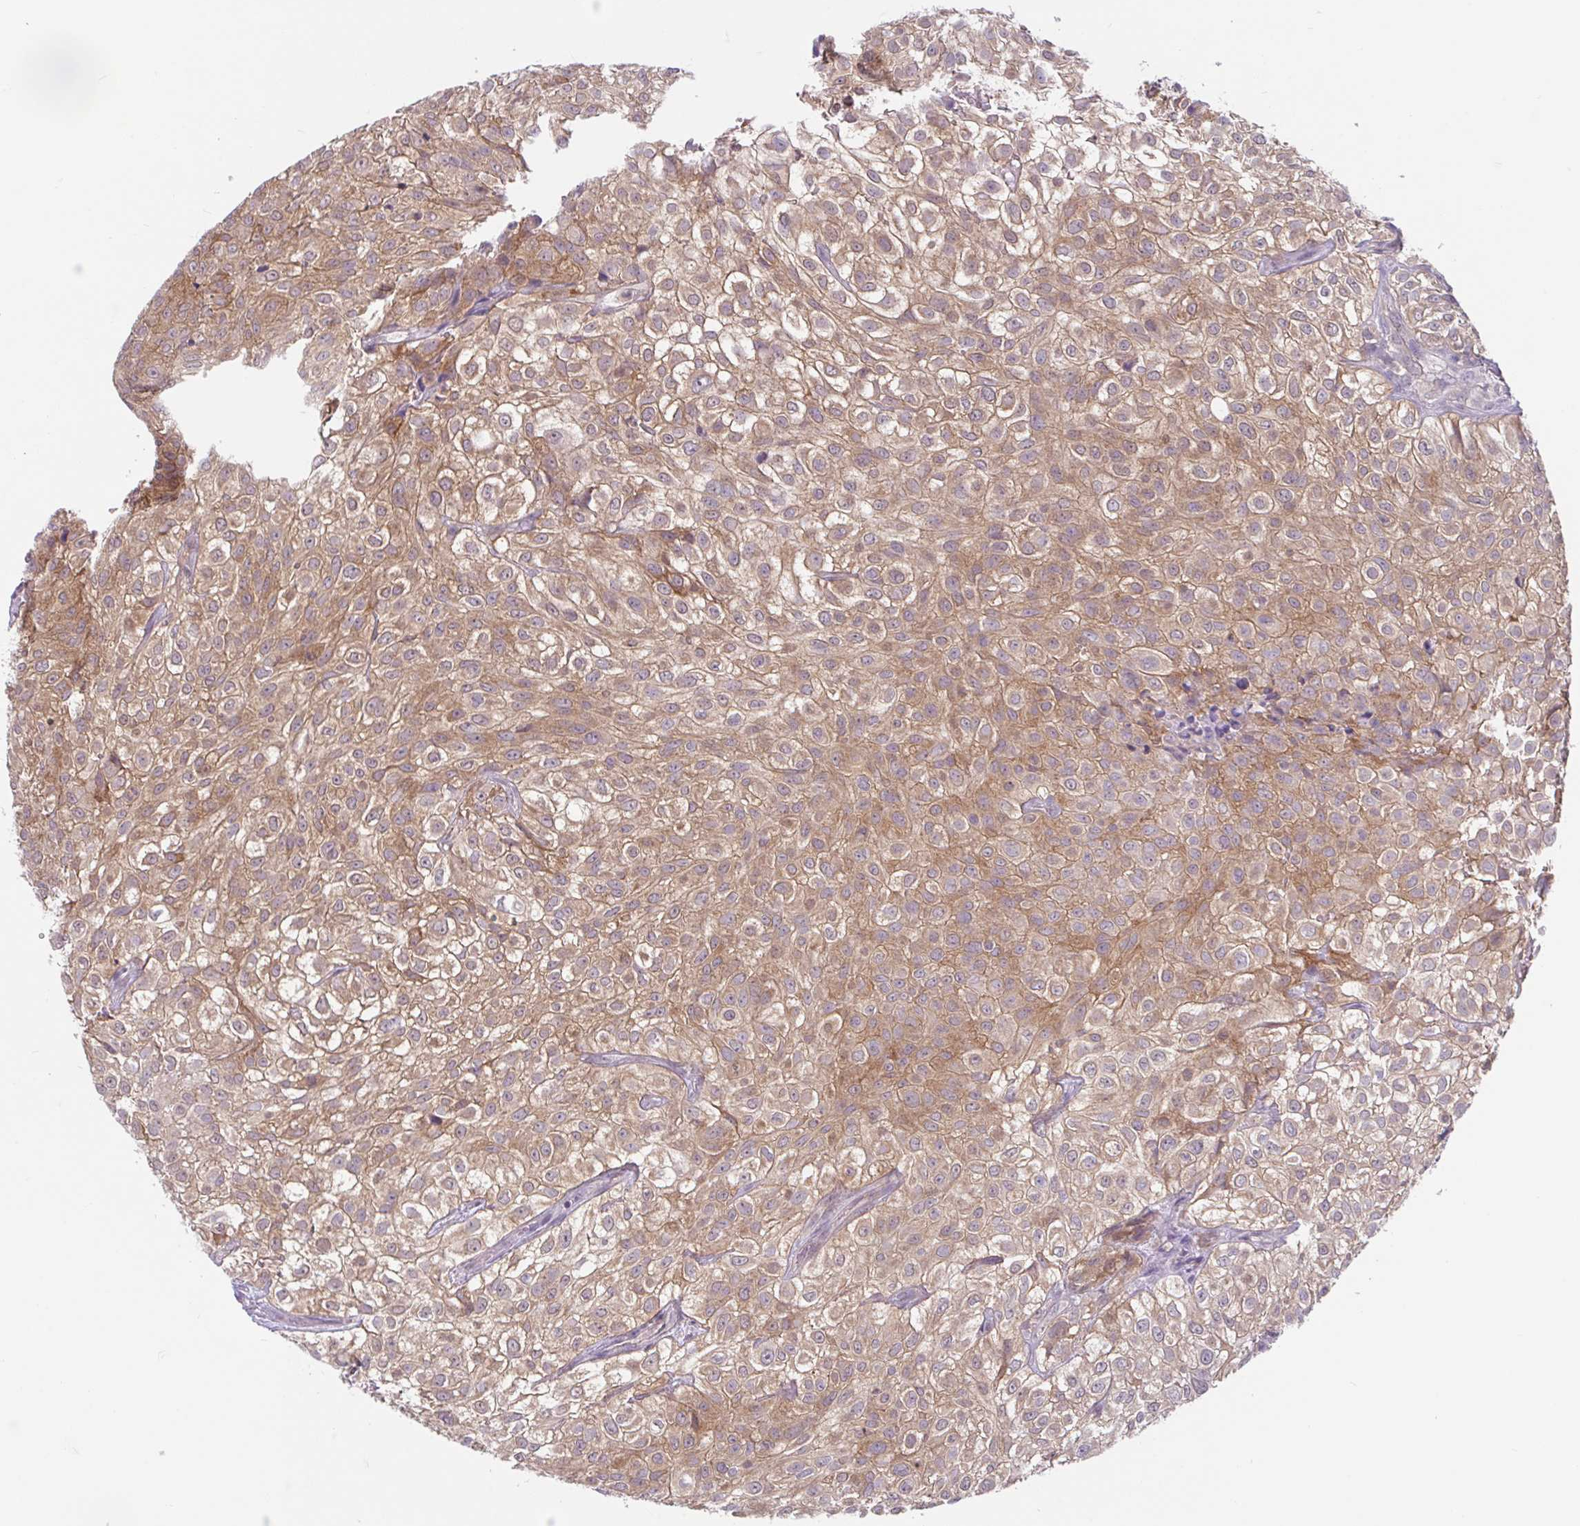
{"staining": {"intensity": "moderate", "quantity": ">75%", "location": "cytoplasmic/membranous"}, "tissue": "urothelial cancer", "cell_type": "Tumor cells", "image_type": "cancer", "snomed": [{"axis": "morphology", "description": "Urothelial carcinoma, High grade"}, {"axis": "topography", "description": "Urinary bladder"}], "caption": "Urothelial cancer was stained to show a protein in brown. There is medium levels of moderate cytoplasmic/membranous positivity in about >75% of tumor cells.", "gene": "RALBP1", "patient": {"sex": "male", "age": 56}}